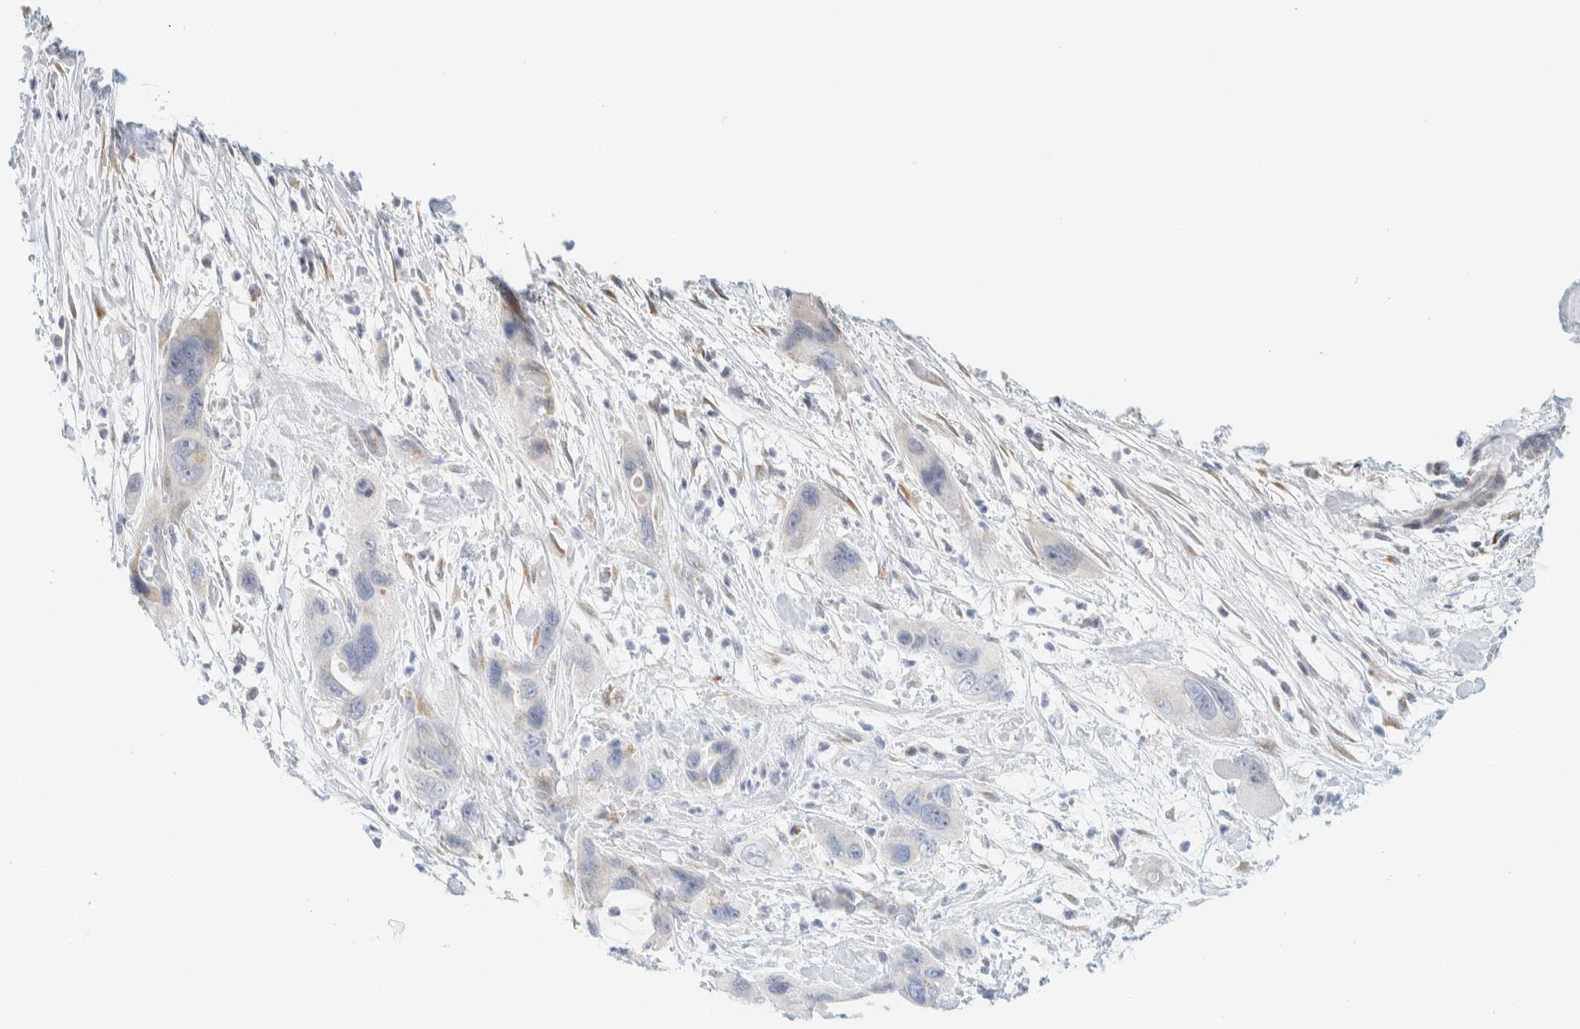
{"staining": {"intensity": "negative", "quantity": "none", "location": "none"}, "tissue": "pancreatic cancer", "cell_type": "Tumor cells", "image_type": "cancer", "snomed": [{"axis": "morphology", "description": "Adenocarcinoma, NOS"}, {"axis": "topography", "description": "Pancreas"}], "caption": "An image of human pancreatic cancer (adenocarcinoma) is negative for staining in tumor cells.", "gene": "SPNS3", "patient": {"sex": "female", "age": 71}}